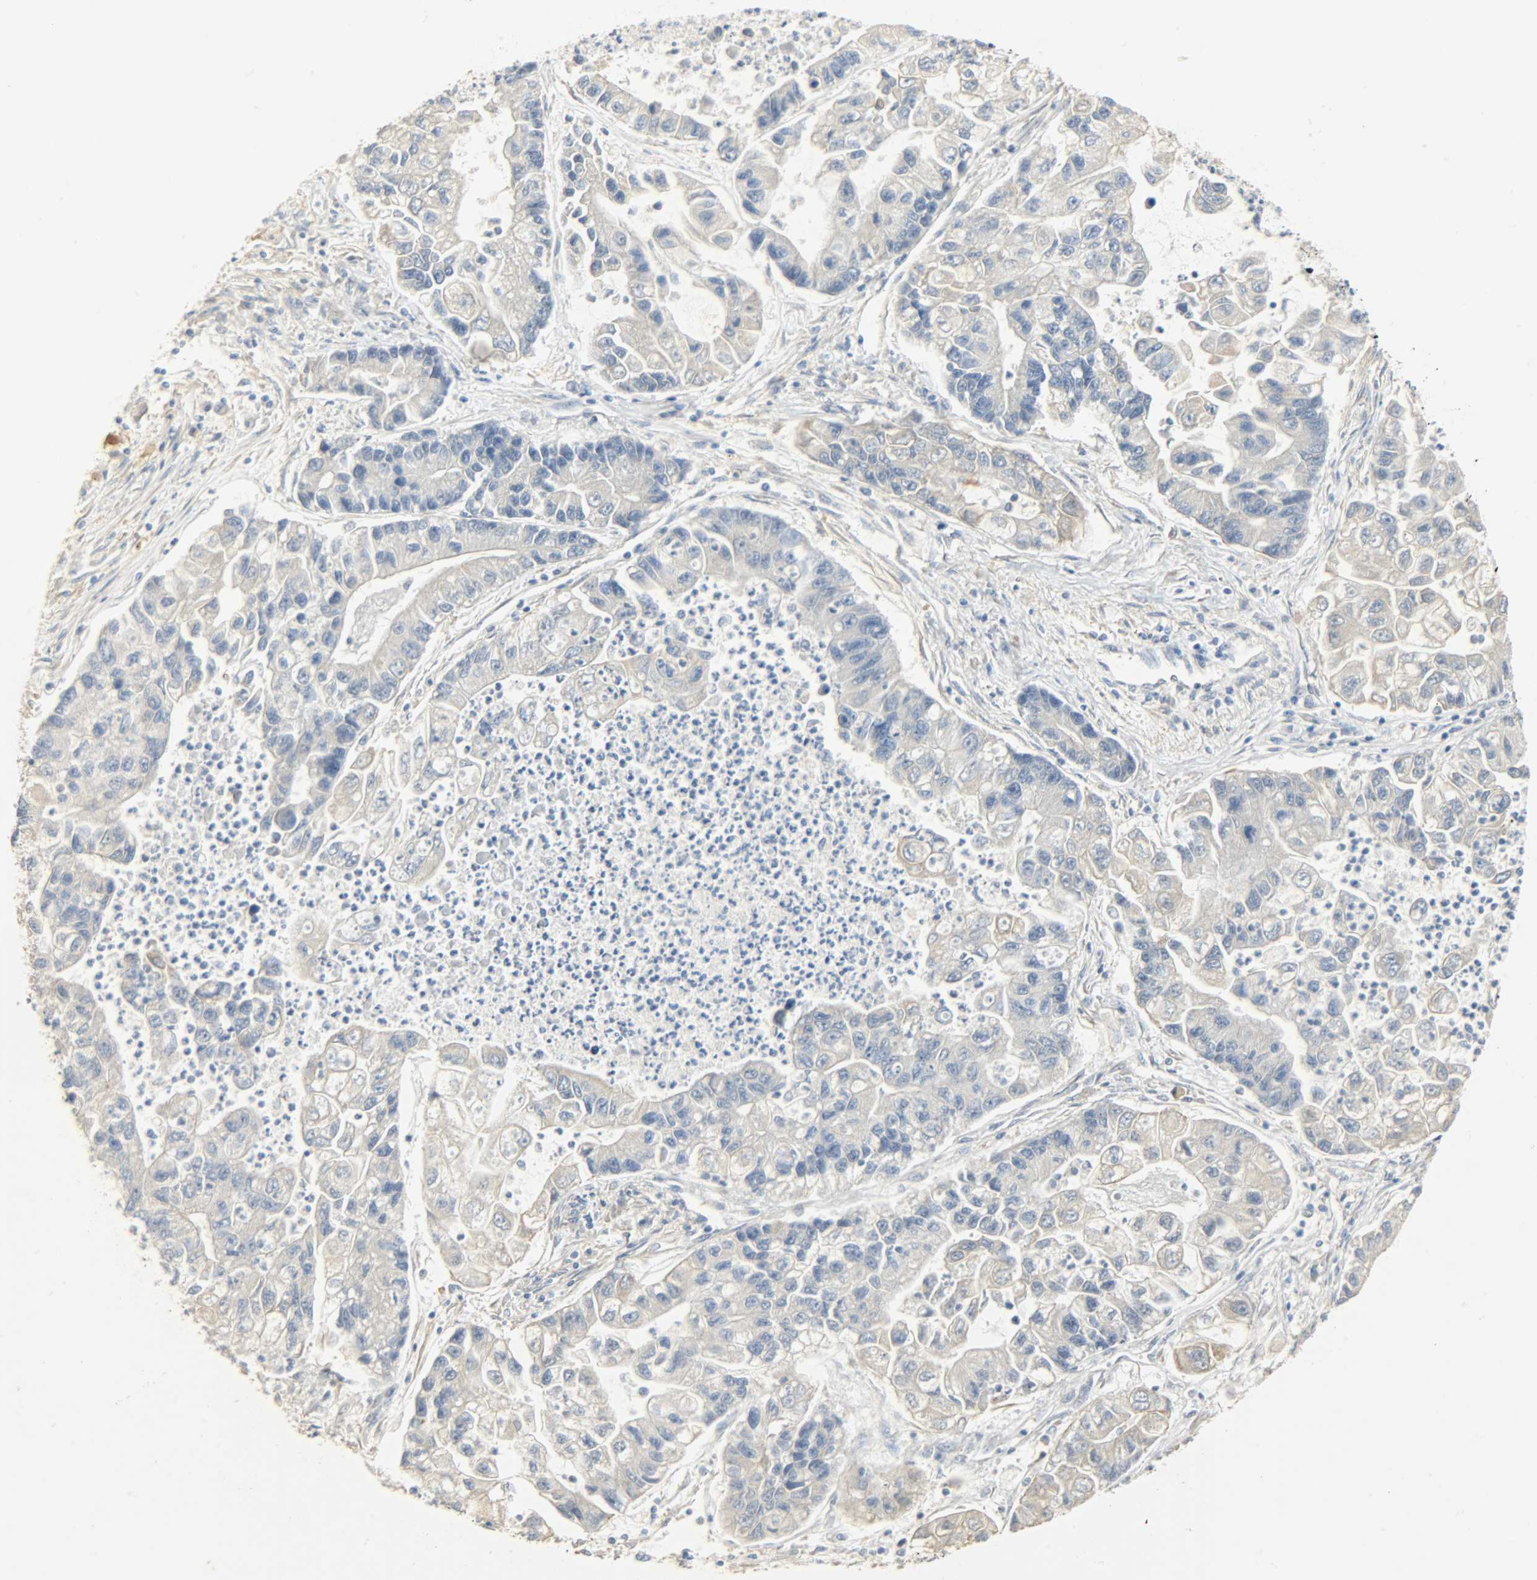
{"staining": {"intensity": "weak", "quantity": "25%-75%", "location": "cytoplasmic/membranous"}, "tissue": "lung cancer", "cell_type": "Tumor cells", "image_type": "cancer", "snomed": [{"axis": "morphology", "description": "Adenocarcinoma, NOS"}, {"axis": "topography", "description": "Lung"}], "caption": "Tumor cells demonstrate low levels of weak cytoplasmic/membranous staining in about 25%-75% of cells in human lung adenocarcinoma. The staining was performed using DAB (3,3'-diaminobenzidine), with brown indicating positive protein expression. Nuclei are stained blue with hematoxylin.", "gene": "USP13", "patient": {"sex": "female", "age": 51}}